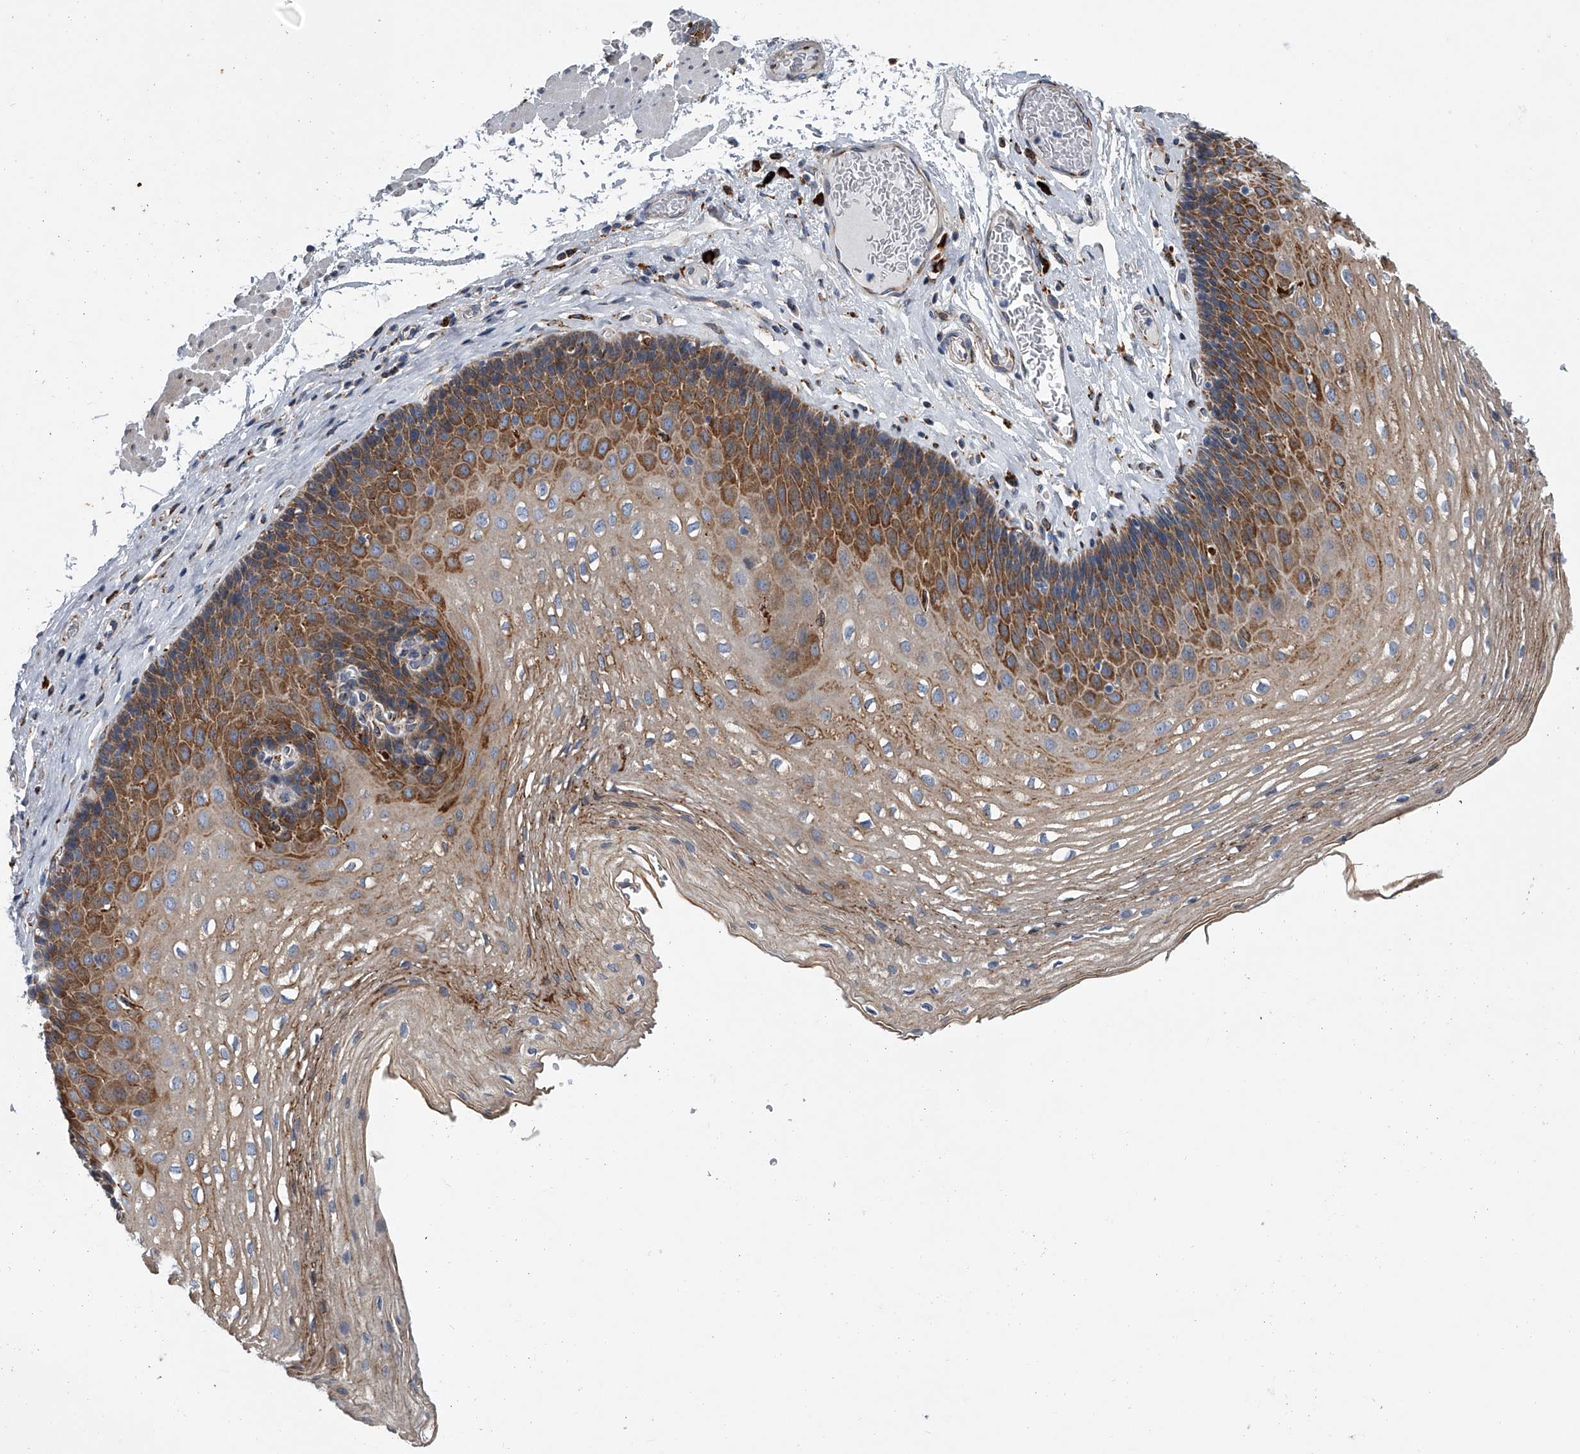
{"staining": {"intensity": "moderate", "quantity": "25%-75%", "location": "cytoplasmic/membranous"}, "tissue": "esophagus", "cell_type": "Squamous epithelial cells", "image_type": "normal", "snomed": [{"axis": "morphology", "description": "Normal tissue, NOS"}, {"axis": "topography", "description": "Esophagus"}], "caption": "An immunohistochemistry (IHC) micrograph of normal tissue is shown. Protein staining in brown highlights moderate cytoplasmic/membranous positivity in esophagus within squamous epithelial cells. Nuclei are stained in blue.", "gene": "TMEM63C", "patient": {"sex": "female", "age": 66}}